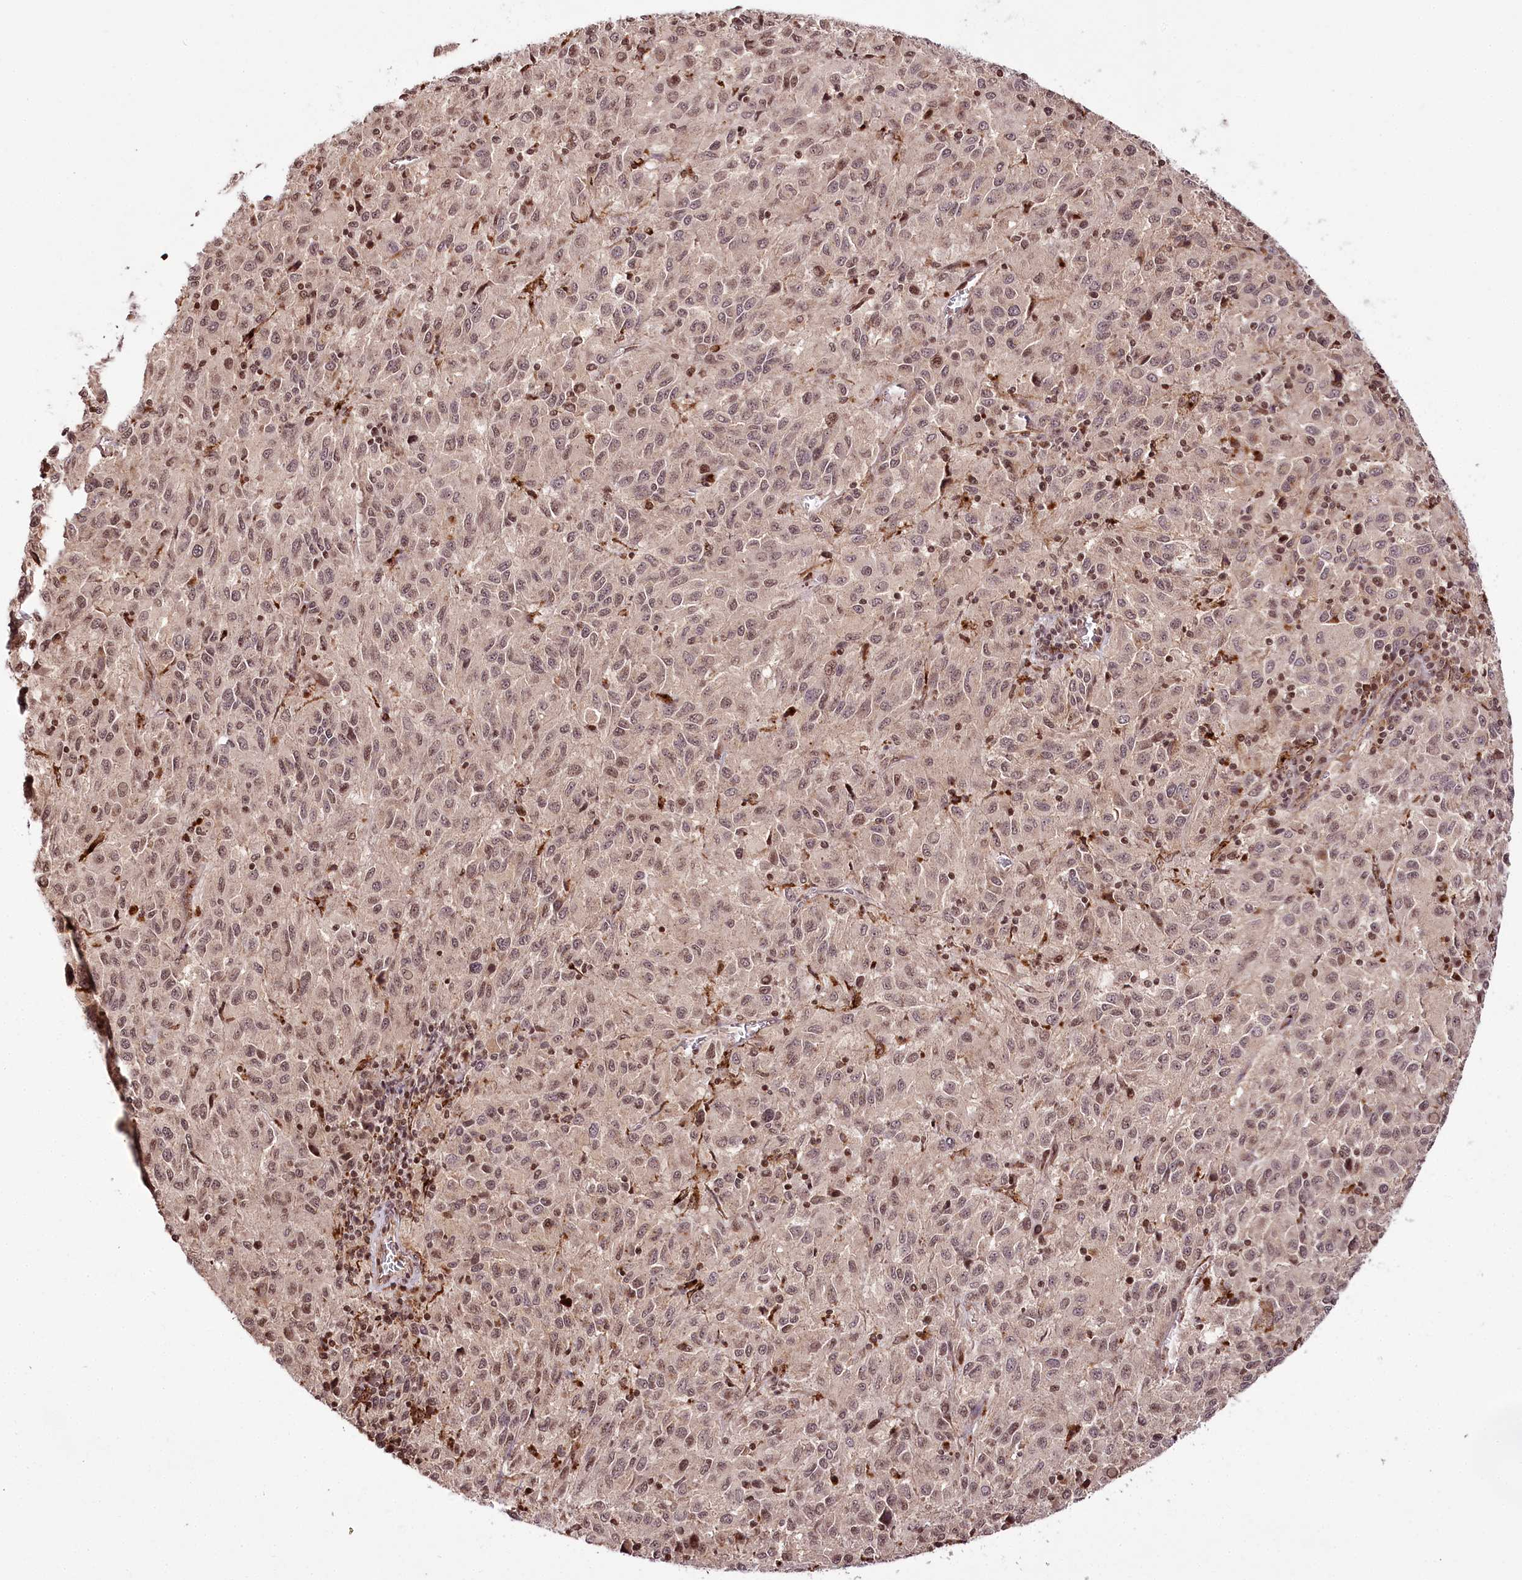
{"staining": {"intensity": "weak", "quantity": "25%-75%", "location": "nuclear"}, "tissue": "melanoma", "cell_type": "Tumor cells", "image_type": "cancer", "snomed": [{"axis": "morphology", "description": "Malignant melanoma, Metastatic site"}, {"axis": "topography", "description": "Lung"}], "caption": "DAB (3,3'-diaminobenzidine) immunohistochemical staining of human melanoma exhibits weak nuclear protein staining in about 25%-75% of tumor cells.", "gene": "HOXC8", "patient": {"sex": "male", "age": 64}}